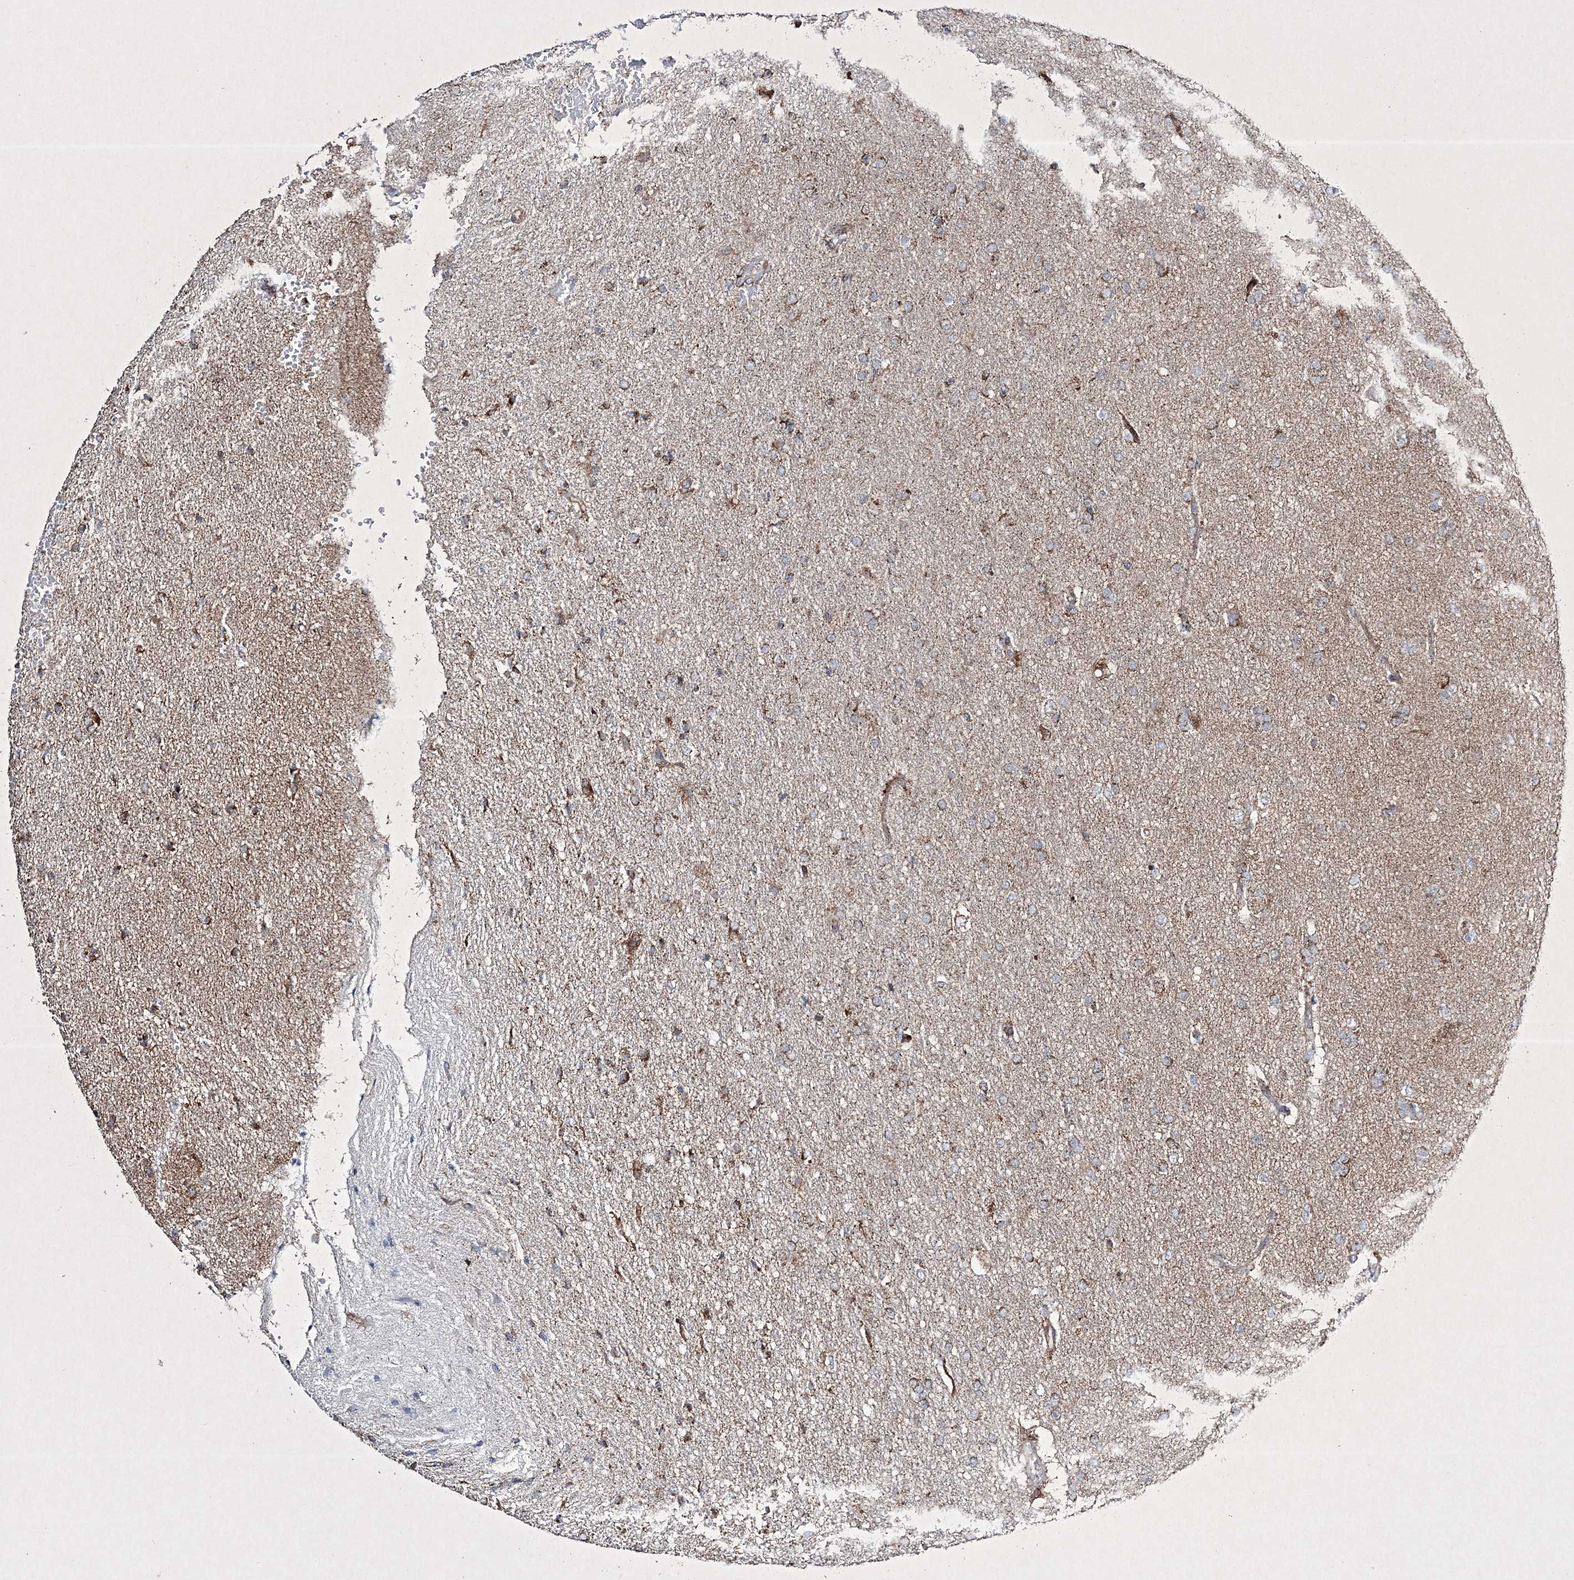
{"staining": {"intensity": "moderate", "quantity": "<25%", "location": "cytoplasmic/membranous"}, "tissue": "glioma", "cell_type": "Tumor cells", "image_type": "cancer", "snomed": [{"axis": "morphology", "description": "Glioma, malignant, High grade"}, {"axis": "topography", "description": "Brain"}], "caption": "Immunohistochemistry (IHC) of glioma exhibits low levels of moderate cytoplasmic/membranous expression in about <25% of tumor cells. (DAB IHC with brightfield microscopy, high magnification).", "gene": "RICTOR", "patient": {"sex": "male", "age": 72}}